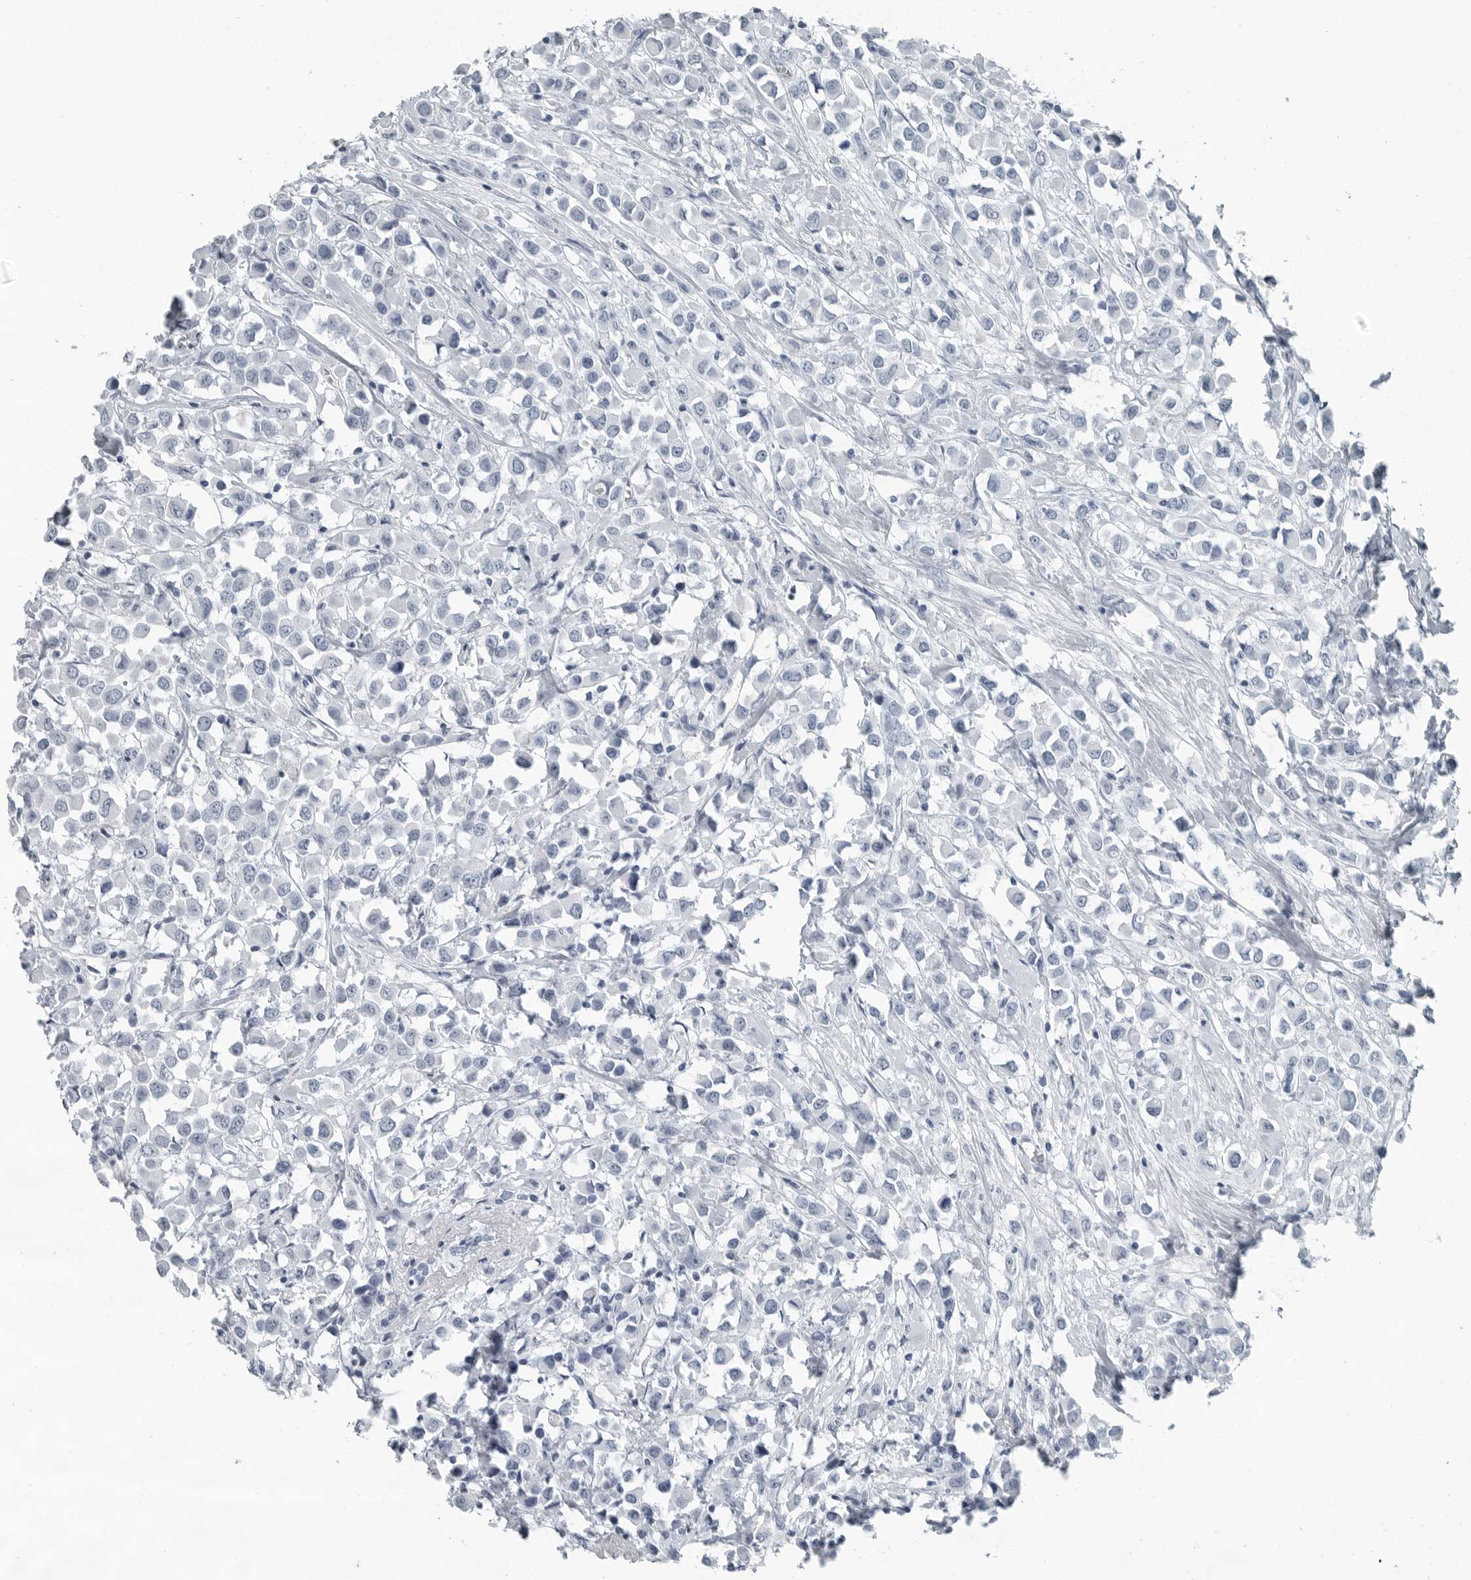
{"staining": {"intensity": "negative", "quantity": "none", "location": "none"}, "tissue": "breast cancer", "cell_type": "Tumor cells", "image_type": "cancer", "snomed": [{"axis": "morphology", "description": "Duct carcinoma"}, {"axis": "topography", "description": "Breast"}], "caption": "A photomicrograph of breast cancer (intraductal carcinoma) stained for a protein displays no brown staining in tumor cells.", "gene": "FABP6", "patient": {"sex": "female", "age": 61}}